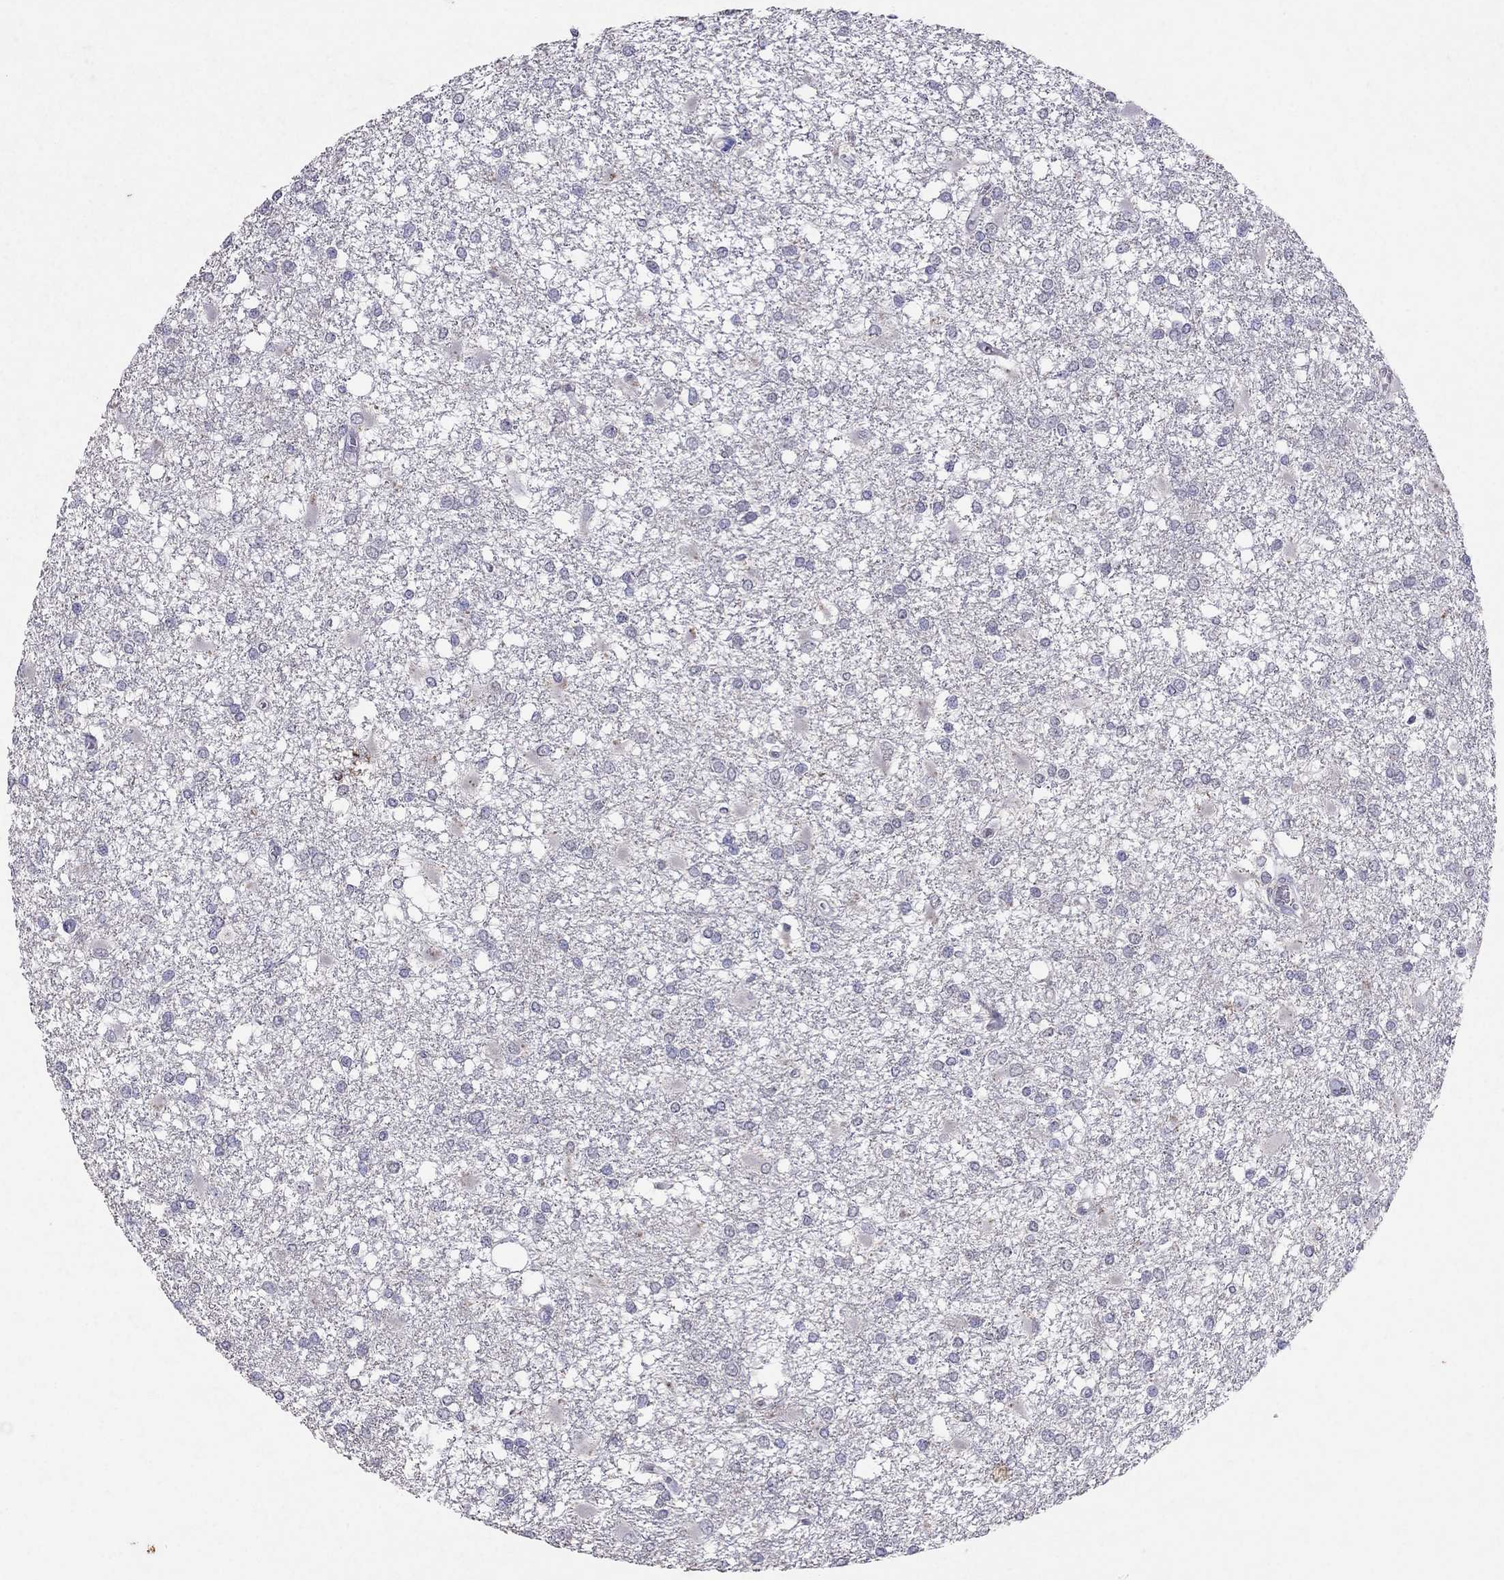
{"staining": {"intensity": "negative", "quantity": "none", "location": "none"}, "tissue": "glioma", "cell_type": "Tumor cells", "image_type": "cancer", "snomed": [{"axis": "morphology", "description": "Glioma, malignant, High grade"}, {"axis": "topography", "description": "Cerebral cortex"}], "caption": "Immunohistochemistry (IHC) of glioma demonstrates no expression in tumor cells.", "gene": "FST", "patient": {"sex": "male", "age": 79}}